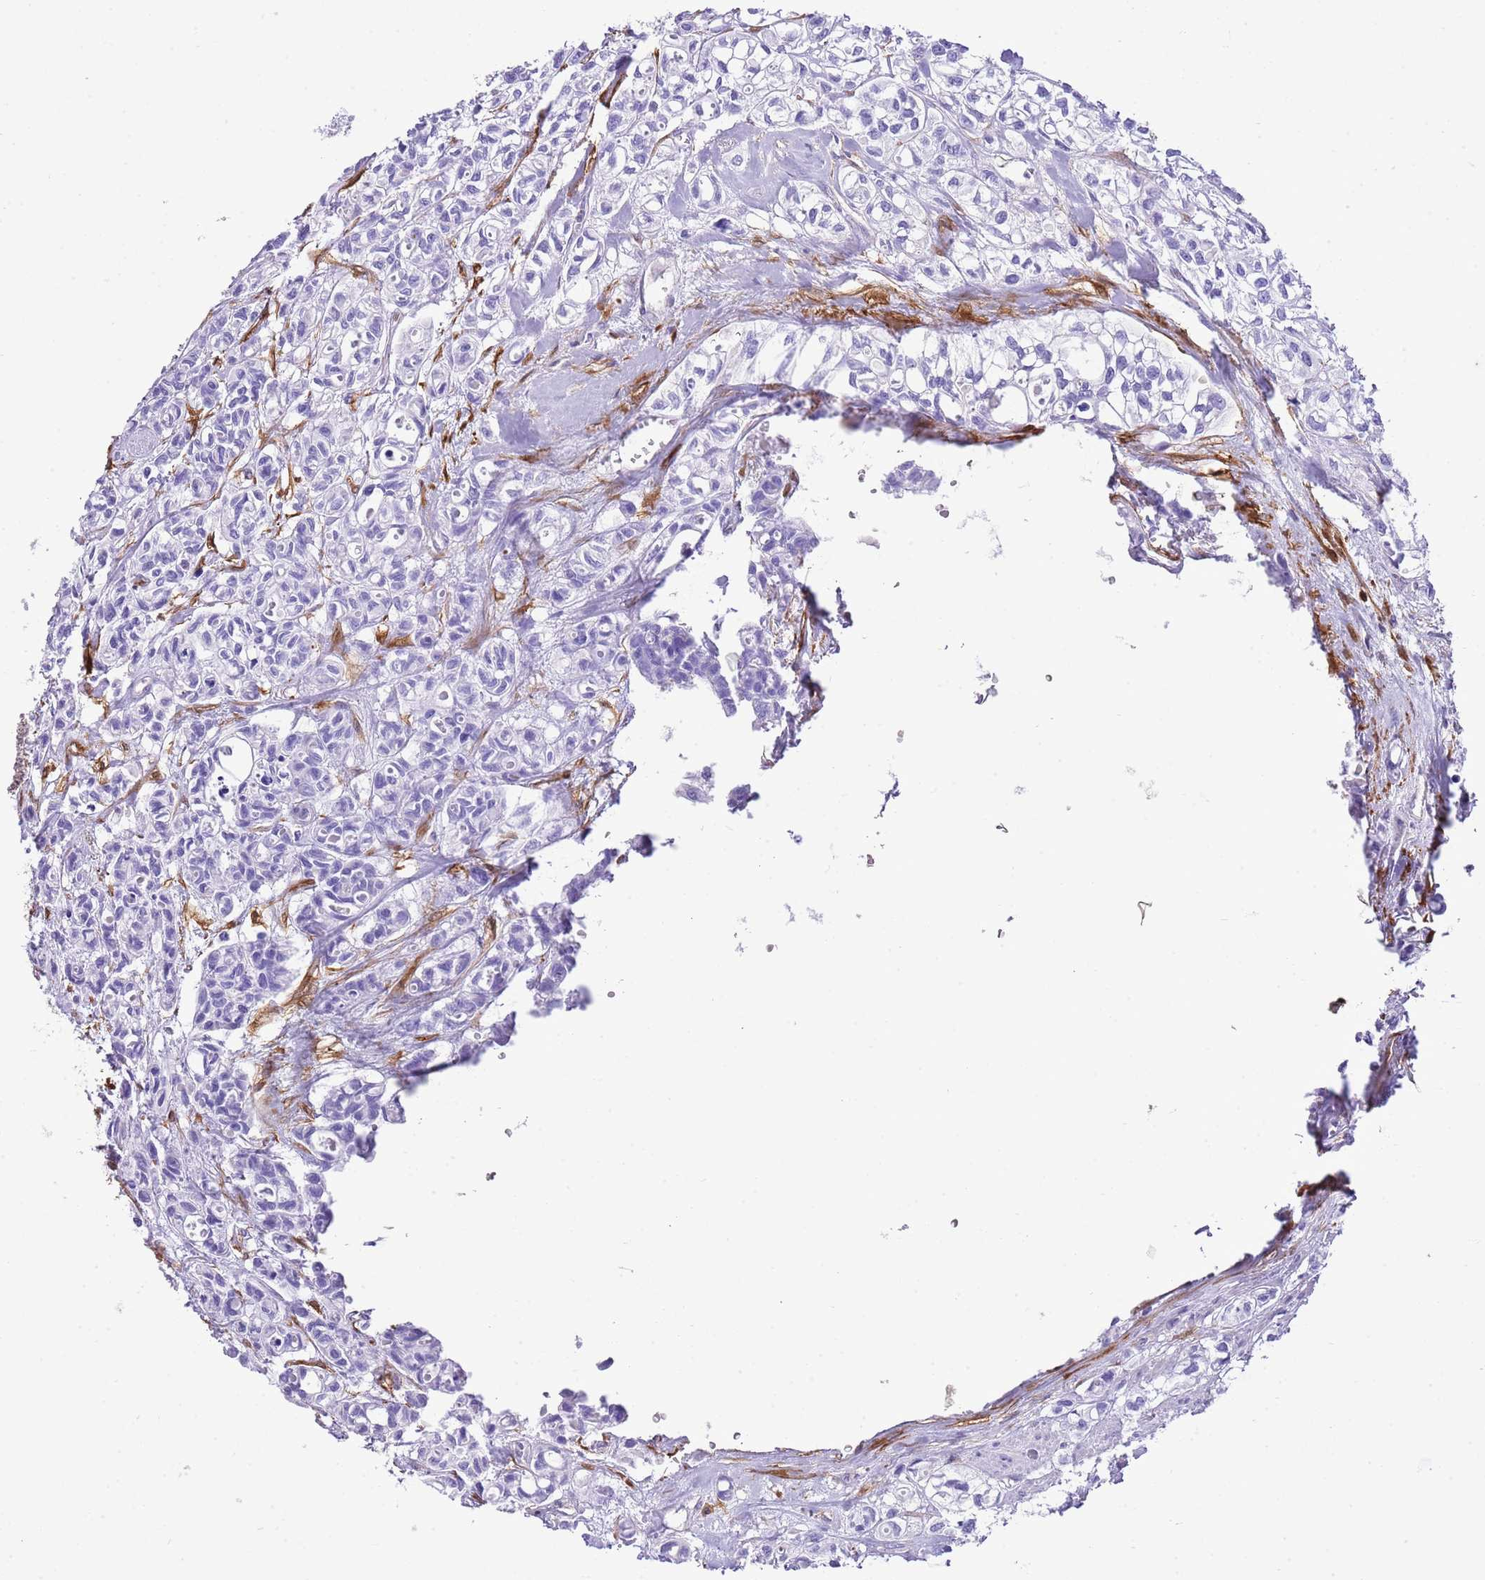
{"staining": {"intensity": "negative", "quantity": "none", "location": "none"}, "tissue": "urothelial cancer", "cell_type": "Tumor cells", "image_type": "cancer", "snomed": [{"axis": "morphology", "description": "Urothelial carcinoma, High grade"}, {"axis": "topography", "description": "Urinary bladder"}], "caption": "A micrograph of urothelial carcinoma (high-grade) stained for a protein exhibits no brown staining in tumor cells.", "gene": "CNN2", "patient": {"sex": "male", "age": 67}}